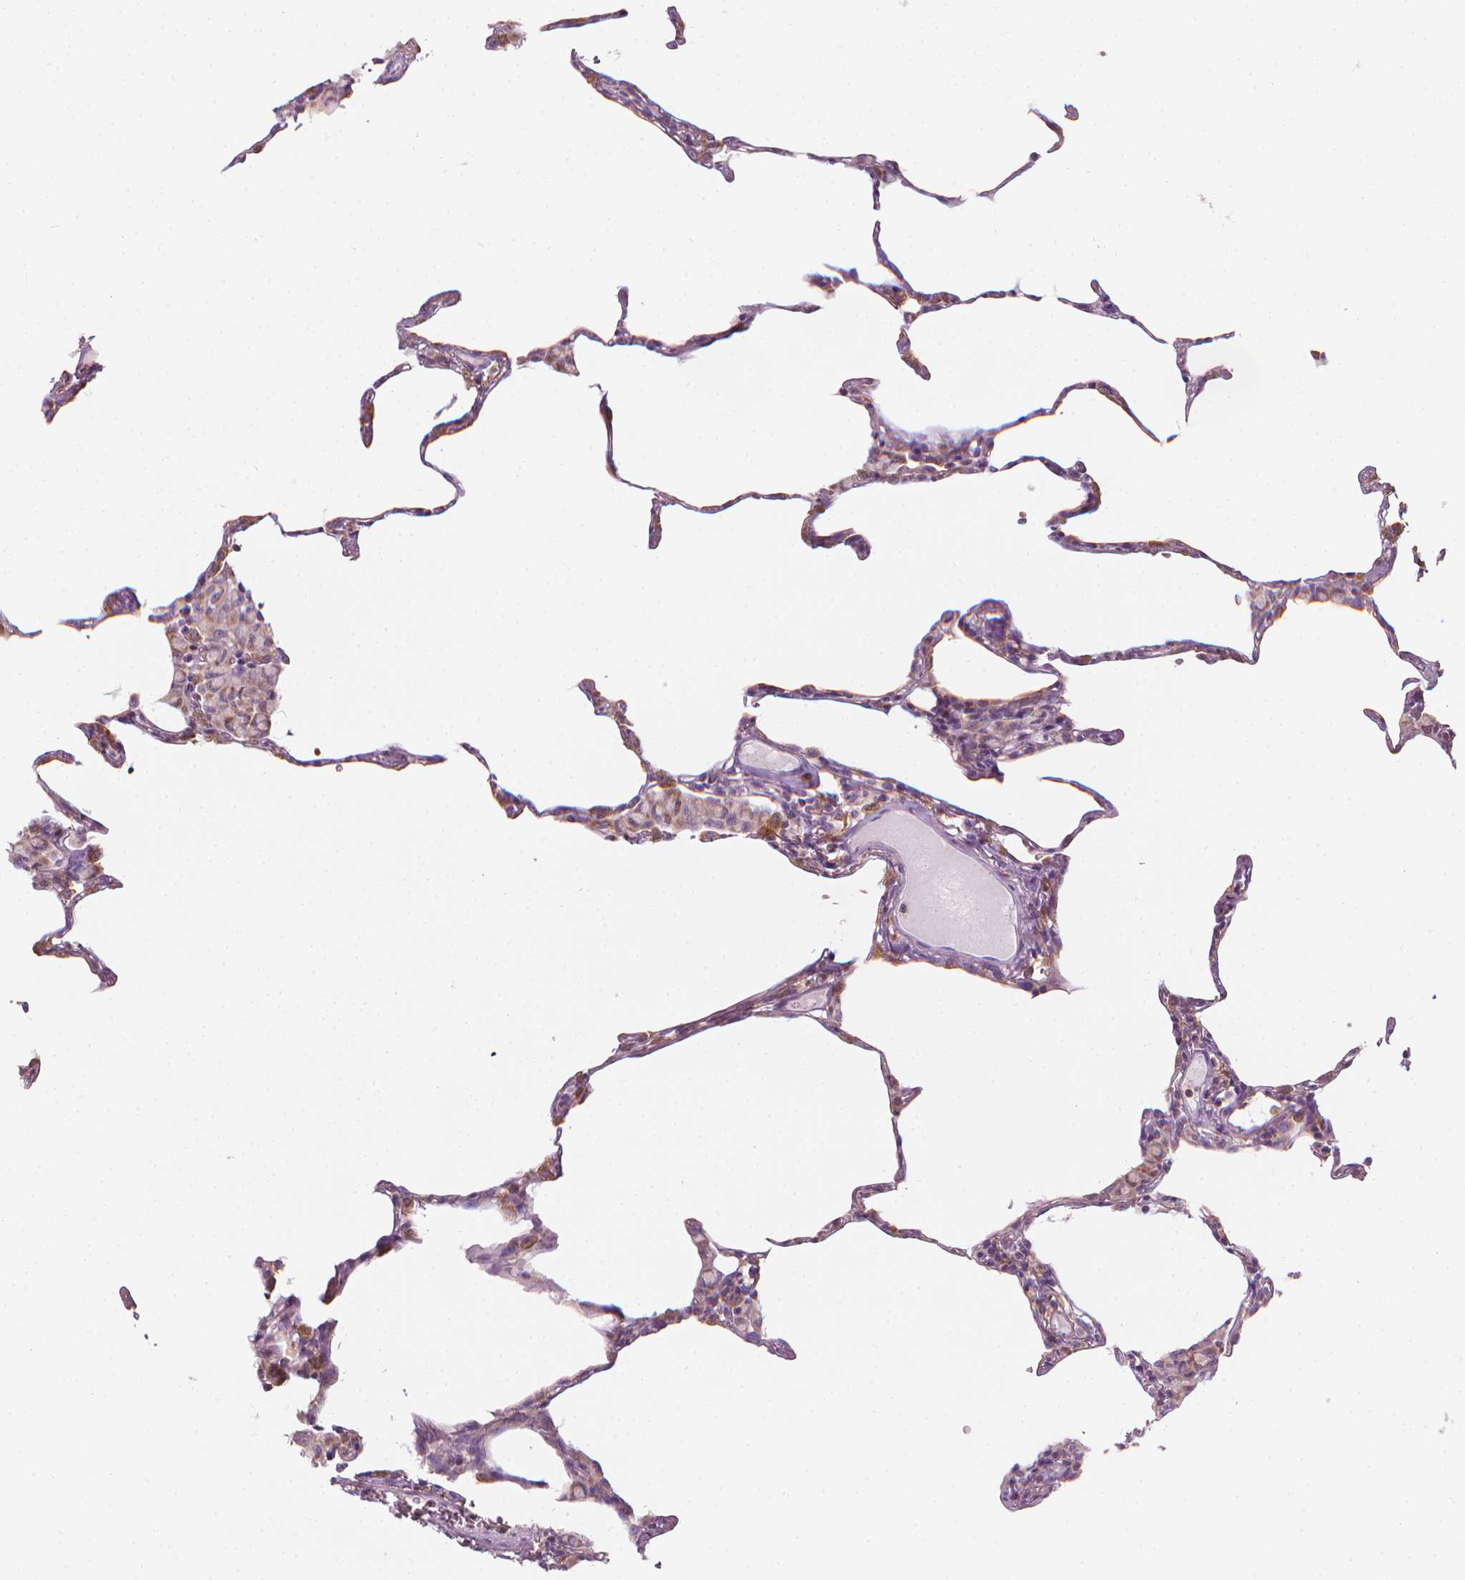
{"staining": {"intensity": "moderate", "quantity": "<25%", "location": "cytoplasmic/membranous"}, "tissue": "lung", "cell_type": "Alveolar cells", "image_type": "normal", "snomed": [{"axis": "morphology", "description": "Normal tissue, NOS"}, {"axis": "topography", "description": "Lung"}], "caption": "This photomicrograph displays immunohistochemistry (IHC) staining of normal human lung, with low moderate cytoplasmic/membranous staining in about <25% of alveolar cells.", "gene": "SHMT1", "patient": {"sex": "female", "age": 57}}